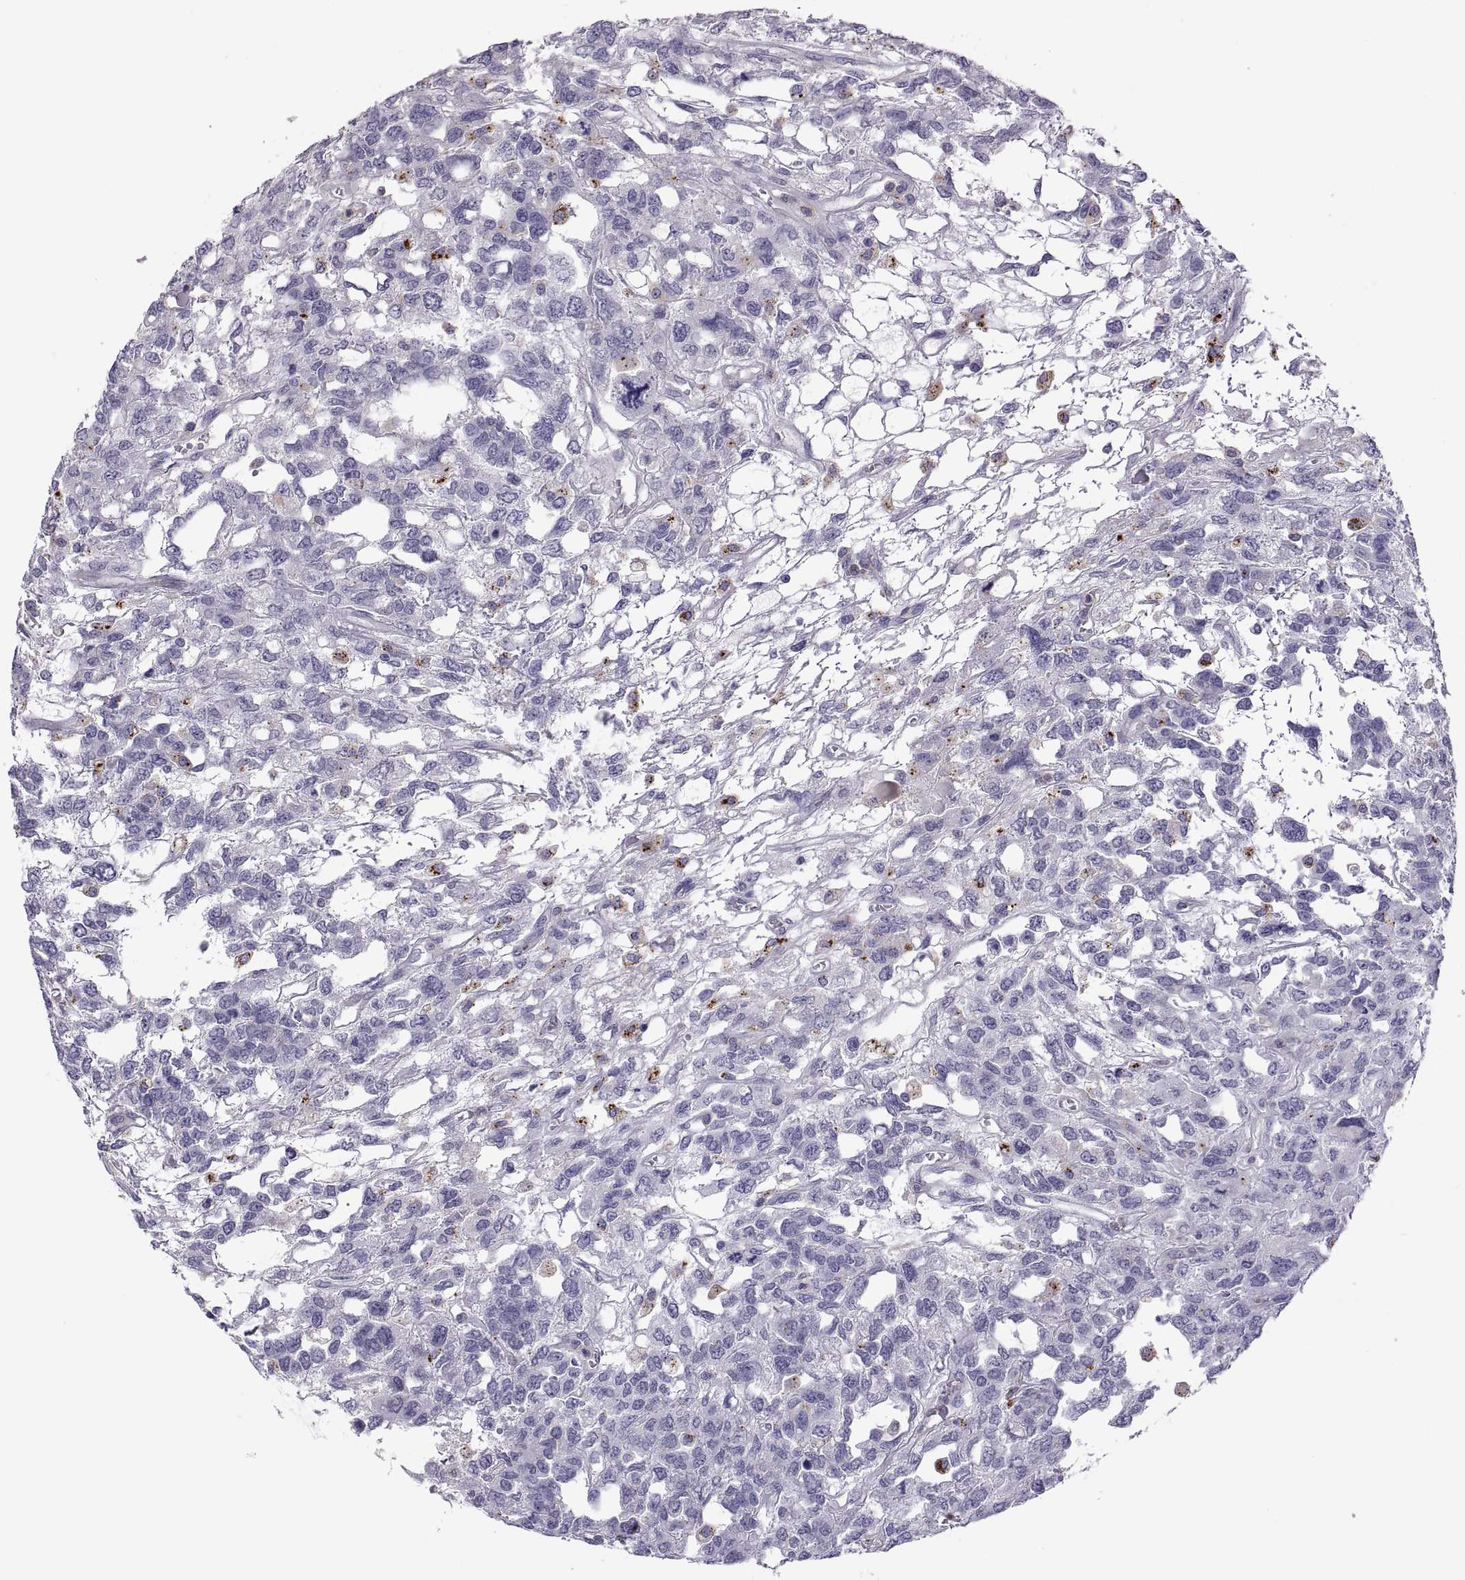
{"staining": {"intensity": "negative", "quantity": "none", "location": "none"}, "tissue": "testis cancer", "cell_type": "Tumor cells", "image_type": "cancer", "snomed": [{"axis": "morphology", "description": "Seminoma, NOS"}, {"axis": "topography", "description": "Testis"}], "caption": "A micrograph of human testis seminoma is negative for staining in tumor cells.", "gene": "RGS19", "patient": {"sex": "male", "age": 52}}